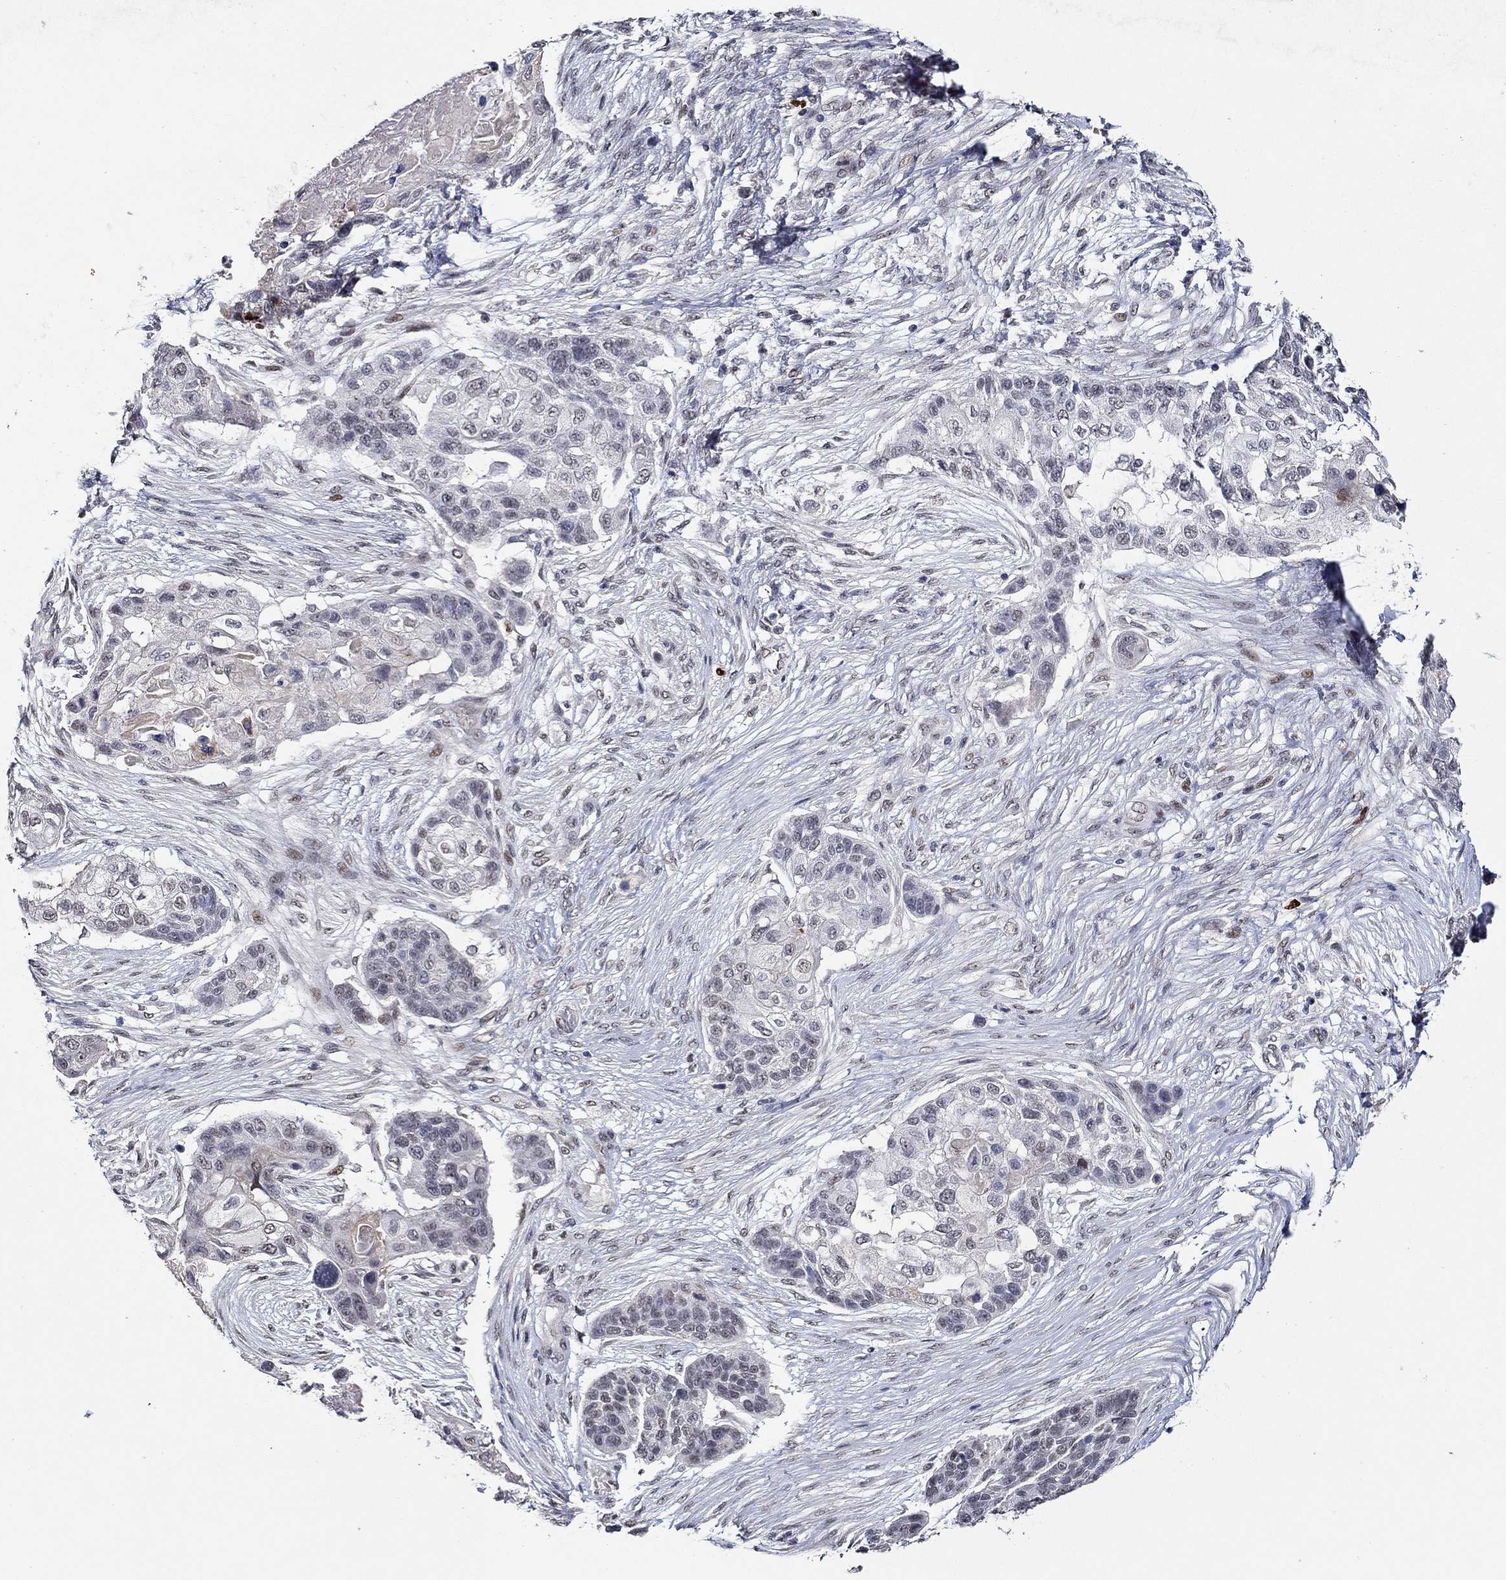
{"staining": {"intensity": "weak", "quantity": "<25%", "location": "nuclear"}, "tissue": "lung cancer", "cell_type": "Tumor cells", "image_type": "cancer", "snomed": [{"axis": "morphology", "description": "Squamous cell carcinoma, NOS"}, {"axis": "topography", "description": "Lung"}], "caption": "Histopathology image shows no protein expression in tumor cells of lung cancer tissue. Nuclei are stained in blue.", "gene": "GATA2", "patient": {"sex": "male", "age": 69}}